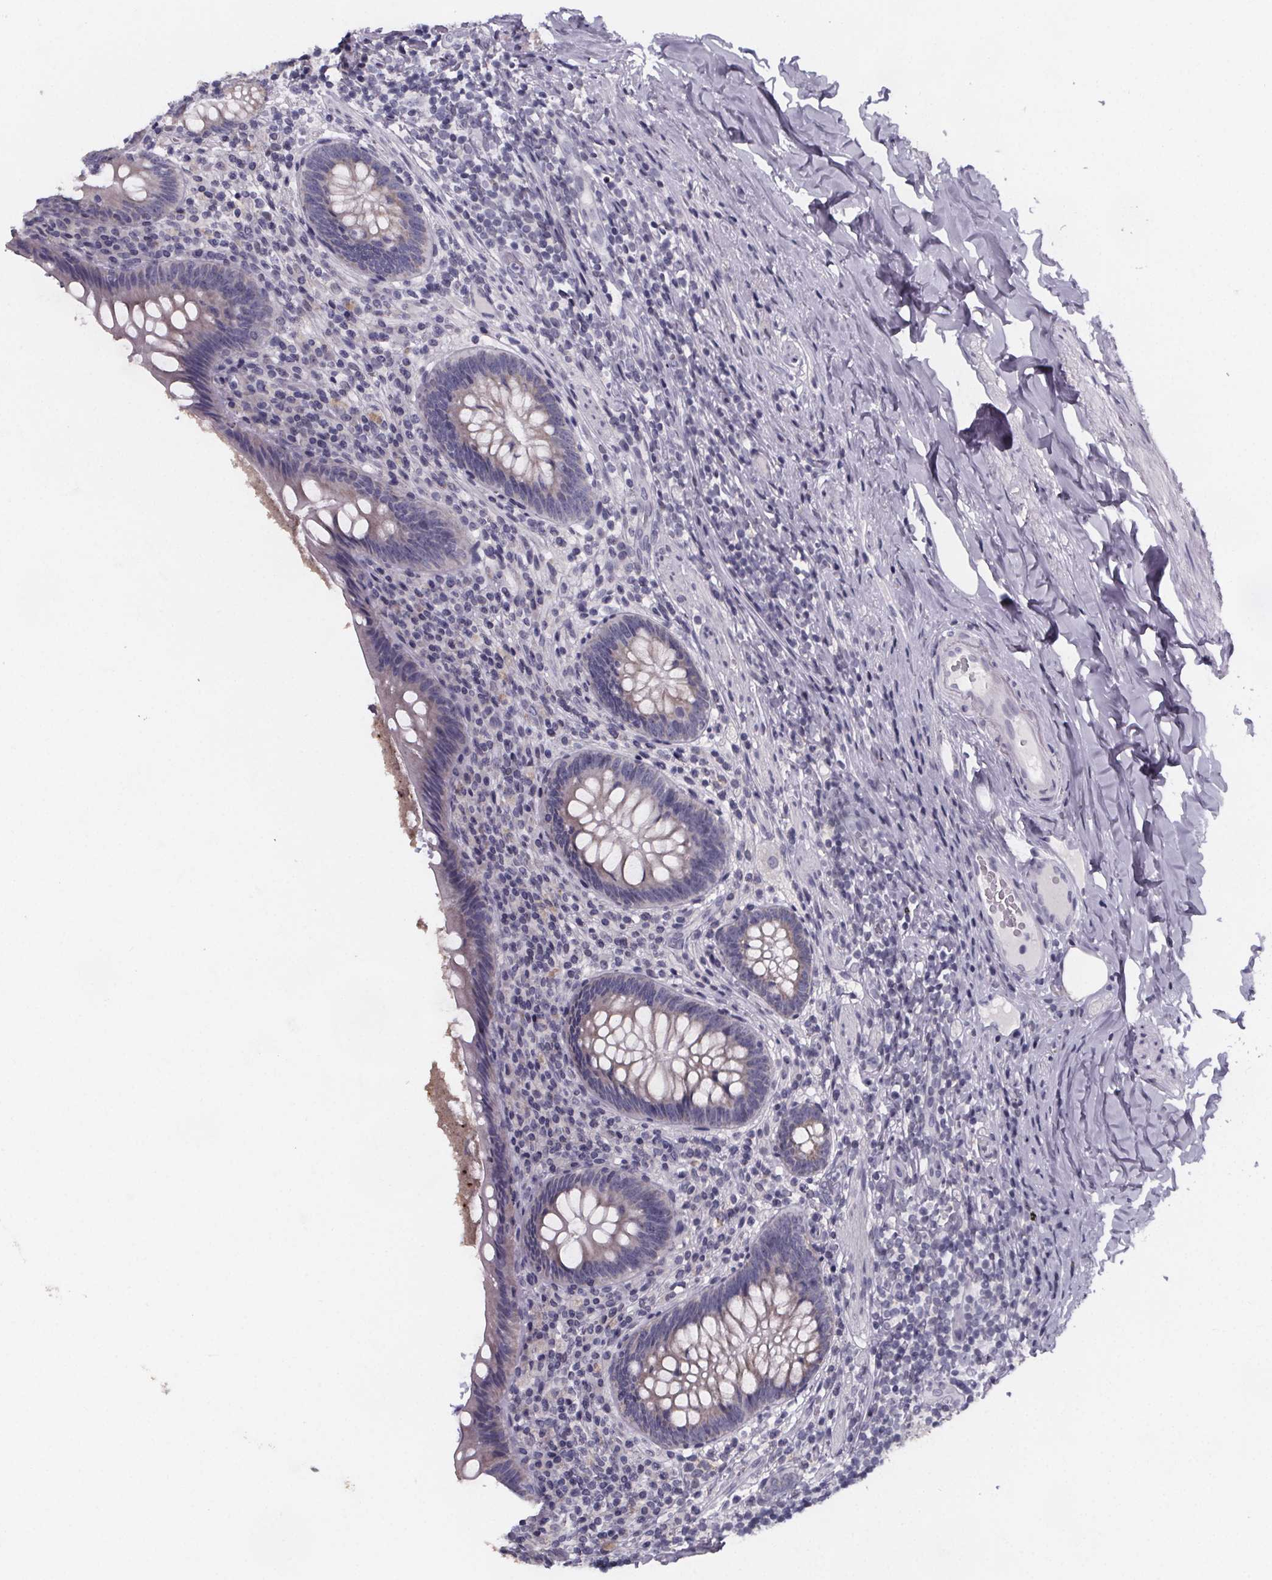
{"staining": {"intensity": "weak", "quantity": "<25%", "location": "cytoplasmic/membranous"}, "tissue": "appendix", "cell_type": "Glandular cells", "image_type": "normal", "snomed": [{"axis": "morphology", "description": "Normal tissue, NOS"}, {"axis": "topography", "description": "Appendix"}], "caption": "Protein analysis of unremarkable appendix shows no significant staining in glandular cells.", "gene": "PAH", "patient": {"sex": "male", "age": 47}}